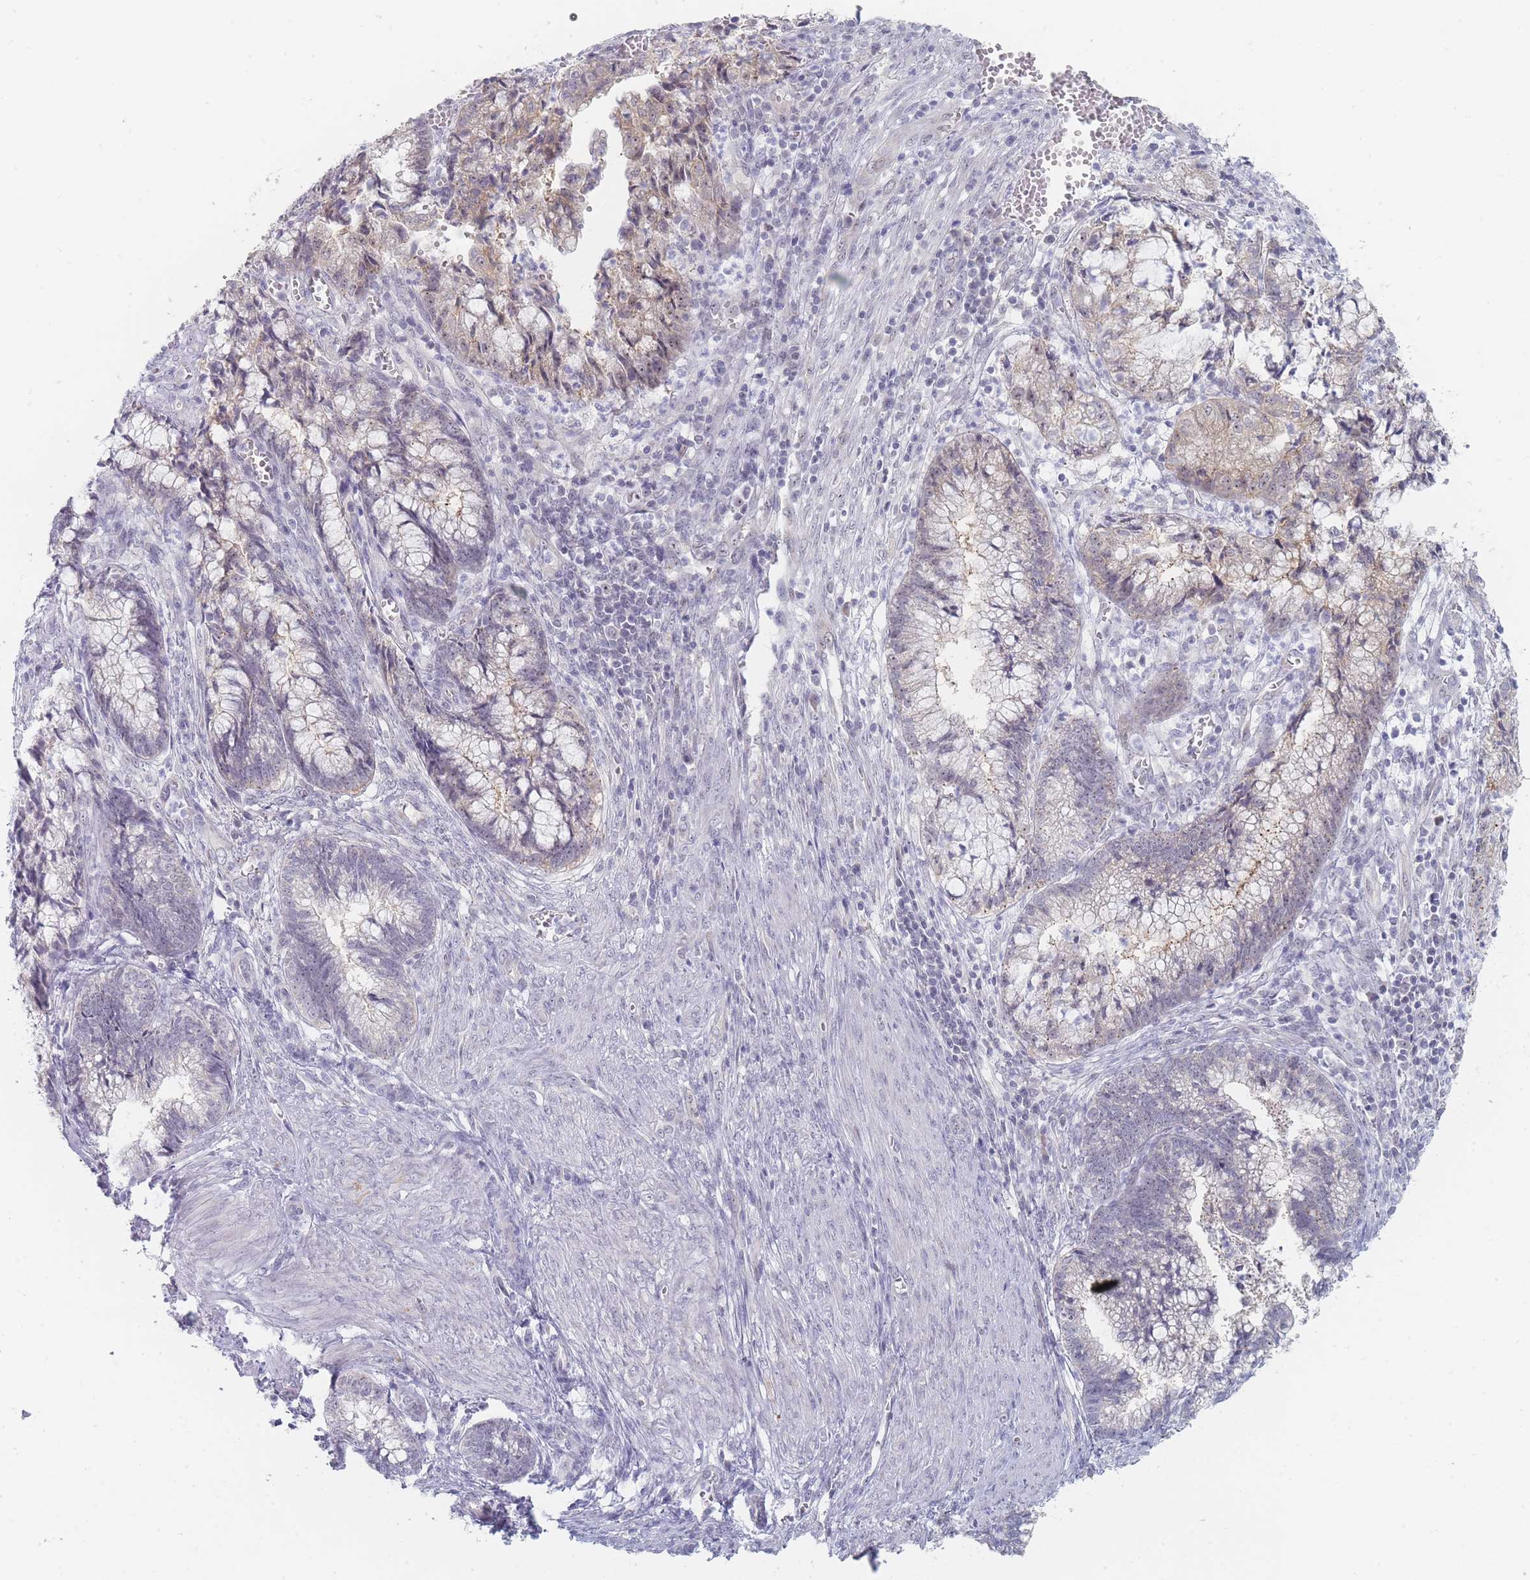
{"staining": {"intensity": "weak", "quantity": "<25%", "location": "cytoplasmic/membranous"}, "tissue": "cervical cancer", "cell_type": "Tumor cells", "image_type": "cancer", "snomed": [{"axis": "morphology", "description": "Adenocarcinoma, NOS"}, {"axis": "topography", "description": "Cervix"}], "caption": "DAB immunohistochemical staining of human cervical adenocarcinoma displays no significant positivity in tumor cells.", "gene": "RNF8", "patient": {"sex": "female", "age": 44}}